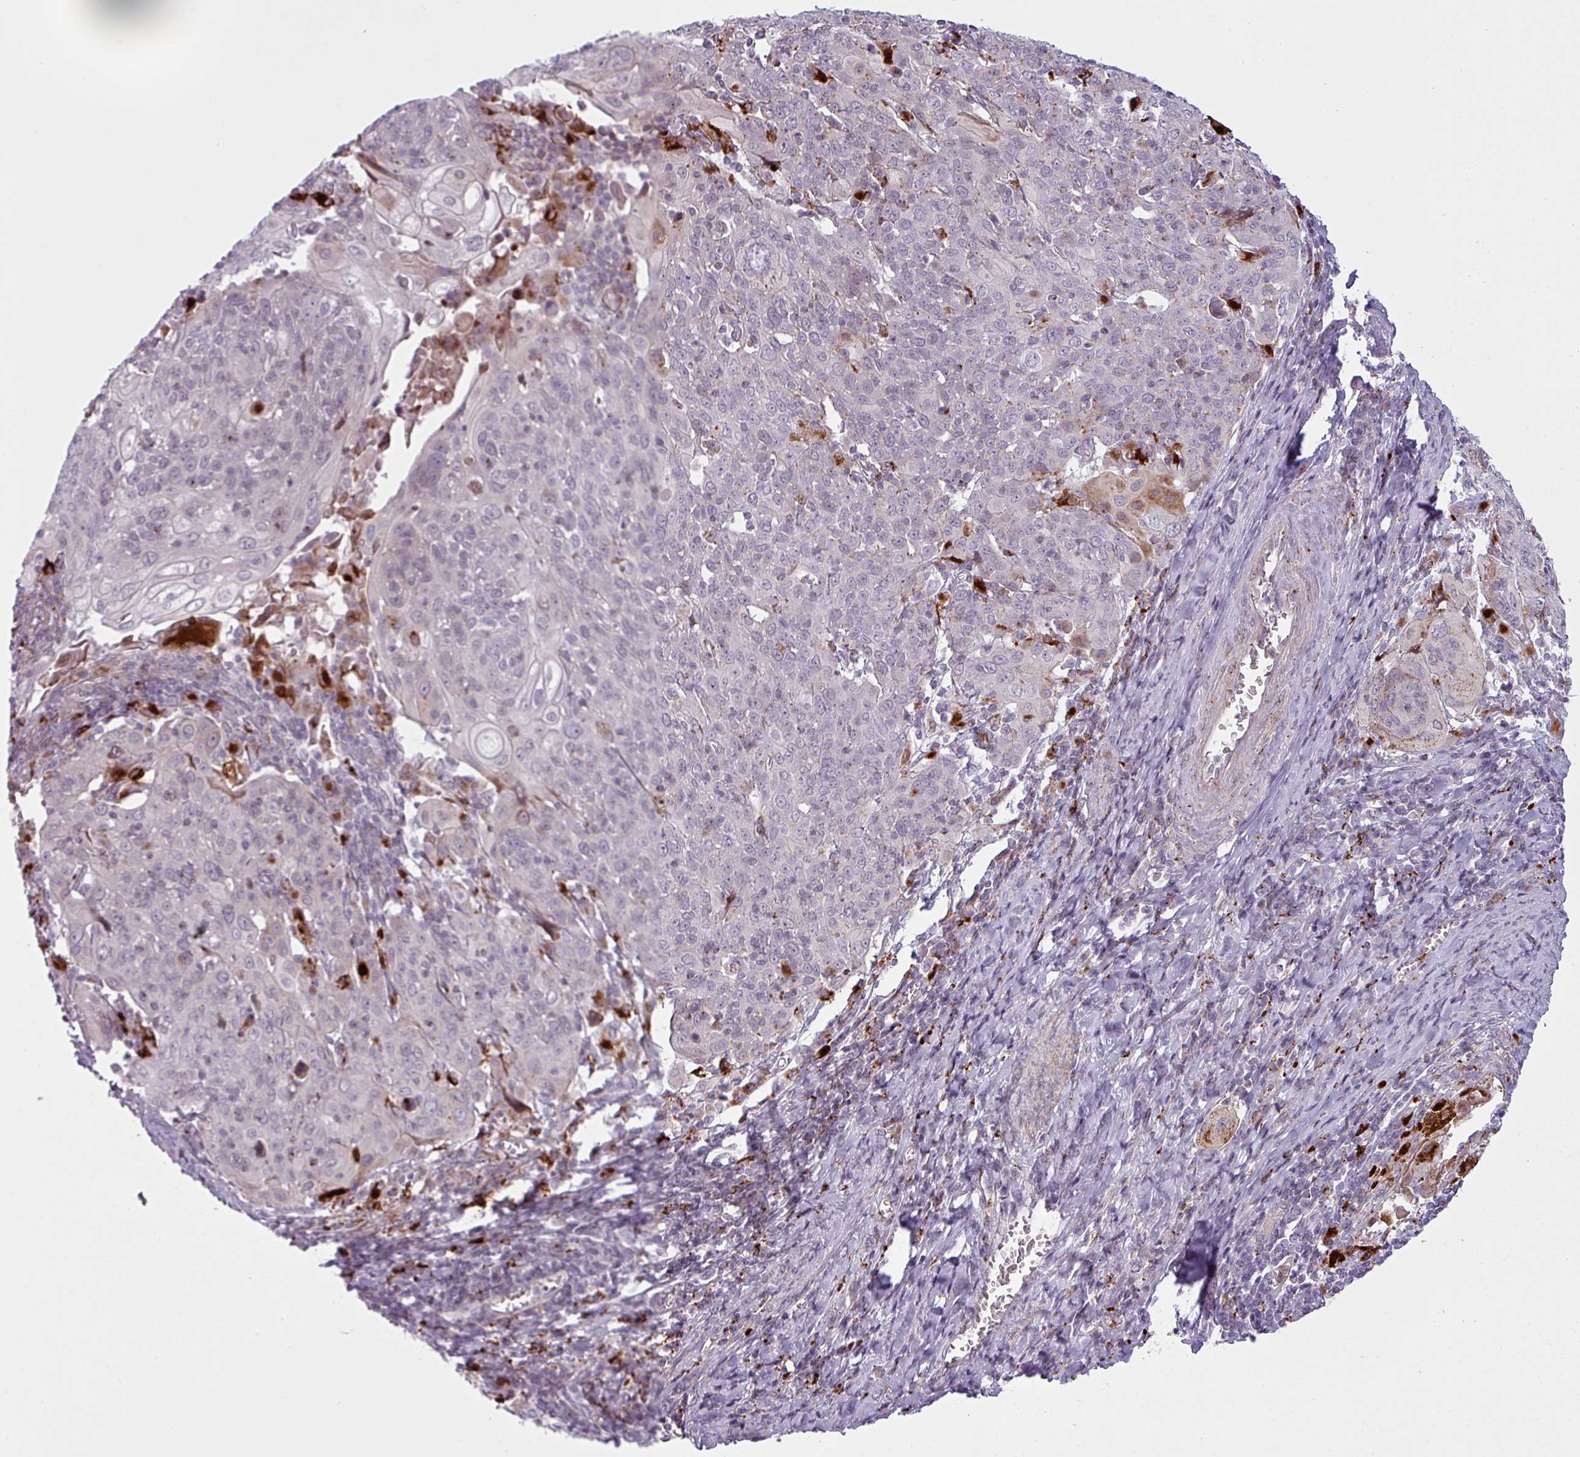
{"staining": {"intensity": "negative", "quantity": "none", "location": "none"}, "tissue": "cervical cancer", "cell_type": "Tumor cells", "image_type": "cancer", "snomed": [{"axis": "morphology", "description": "Squamous cell carcinoma, NOS"}, {"axis": "topography", "description": "Cervix"}], "caption": "An immunohistochemistry micrograph of cervical cancer (squamous cell carcinoma) is shown. There is no staining in tumor cells of cervical cancer (squamous cell carcinoma).", "gene": "MAP7D2", "patient": {"sex": "female", "age": 67}}